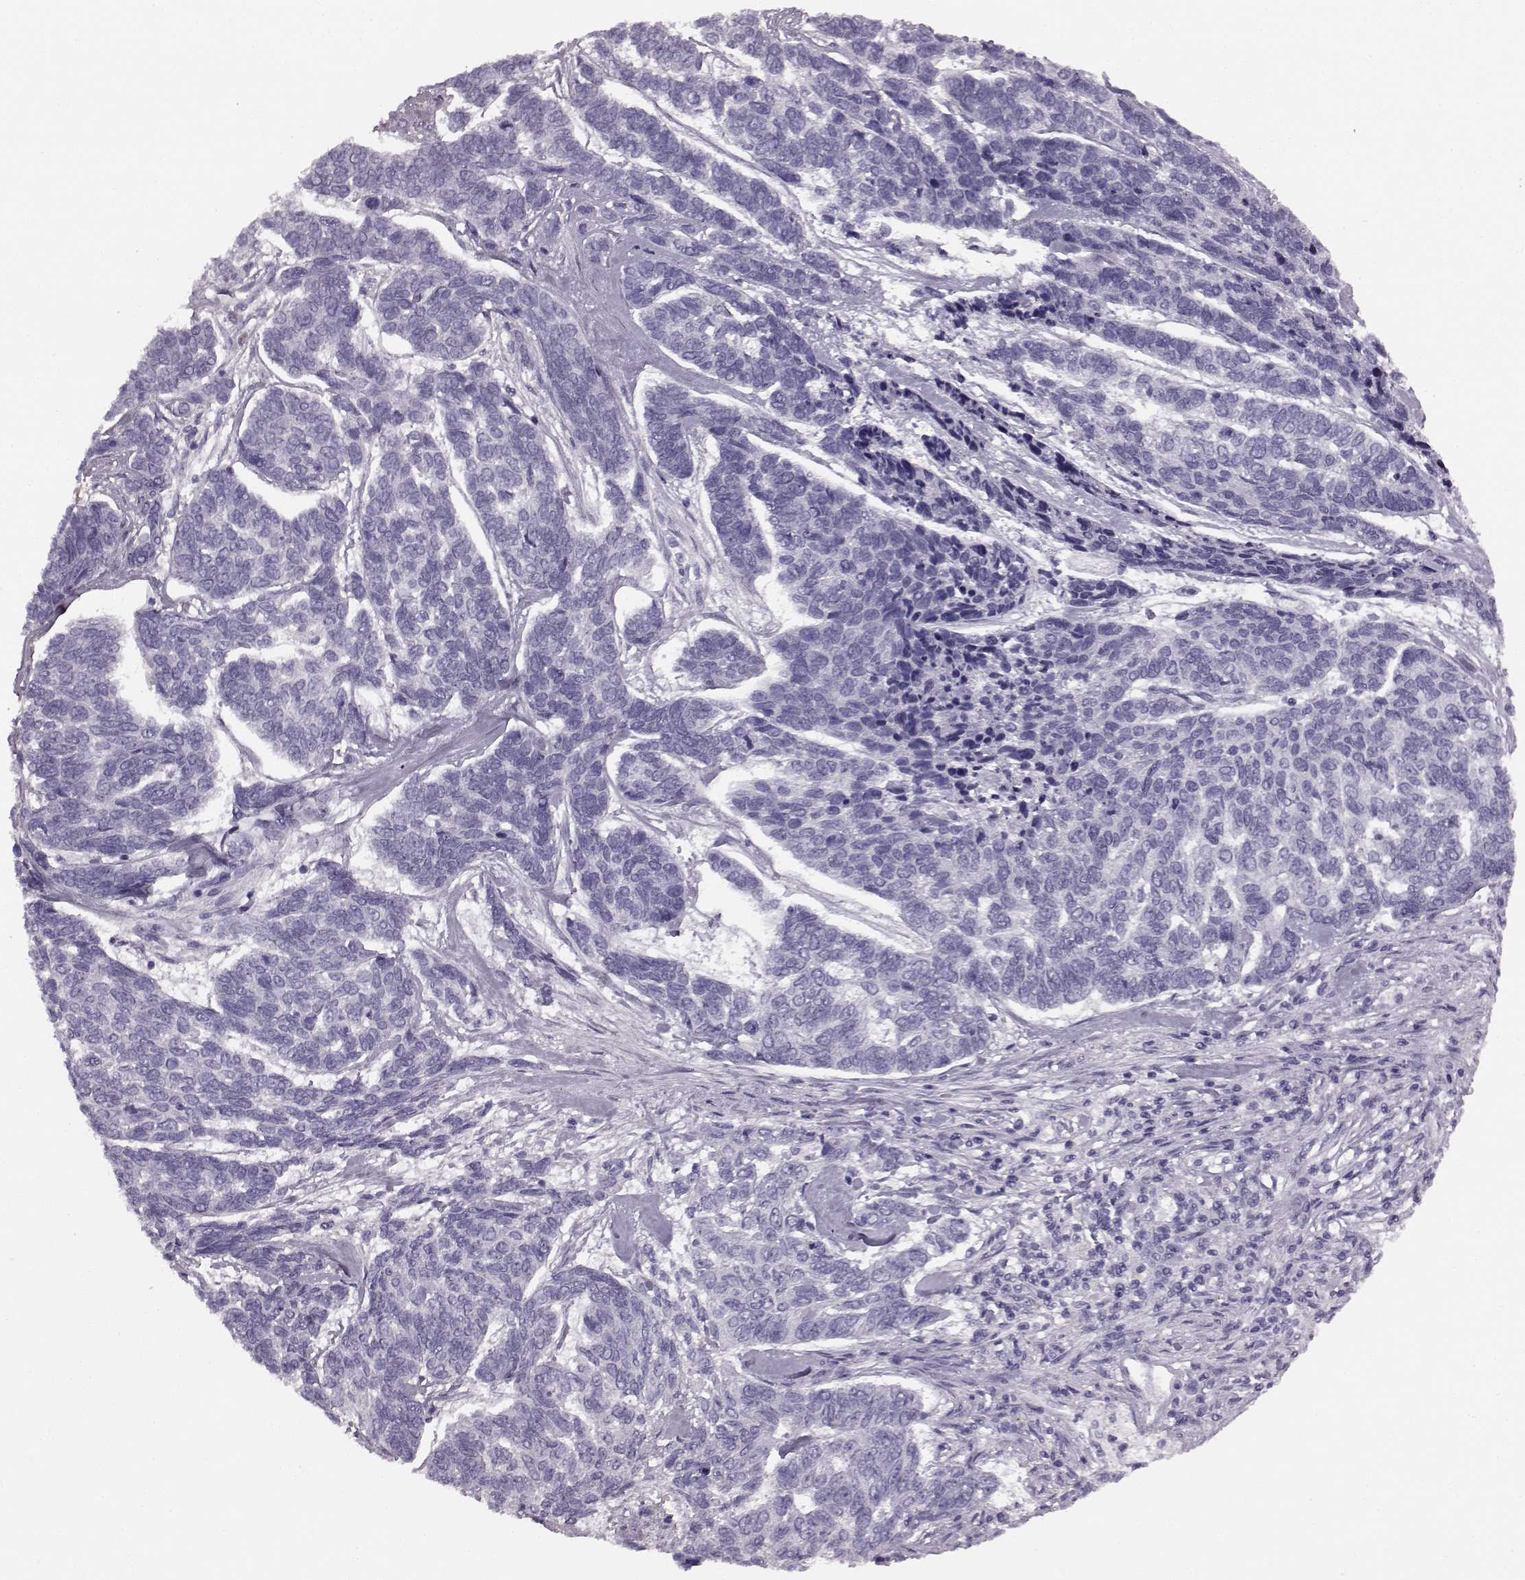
{"staining": {"intensity": "negative", "quantity": "none", "location": "none"}, "tissue": "skin cancer", "cell_type": "Tumor cells", "image_type": "cancer", "snomed": [{"axis": "morphology", "description": "Basal cell carcinoma"}, {"axis": "topography", "description": "Skin"}], "caption": "A high-resolution image shows immunohistochemistry staining of skin cancer, which shows no significant staining in tumor cells.", "gene": "JSRP1", "patient": {"sex": "female", "age": 65}}